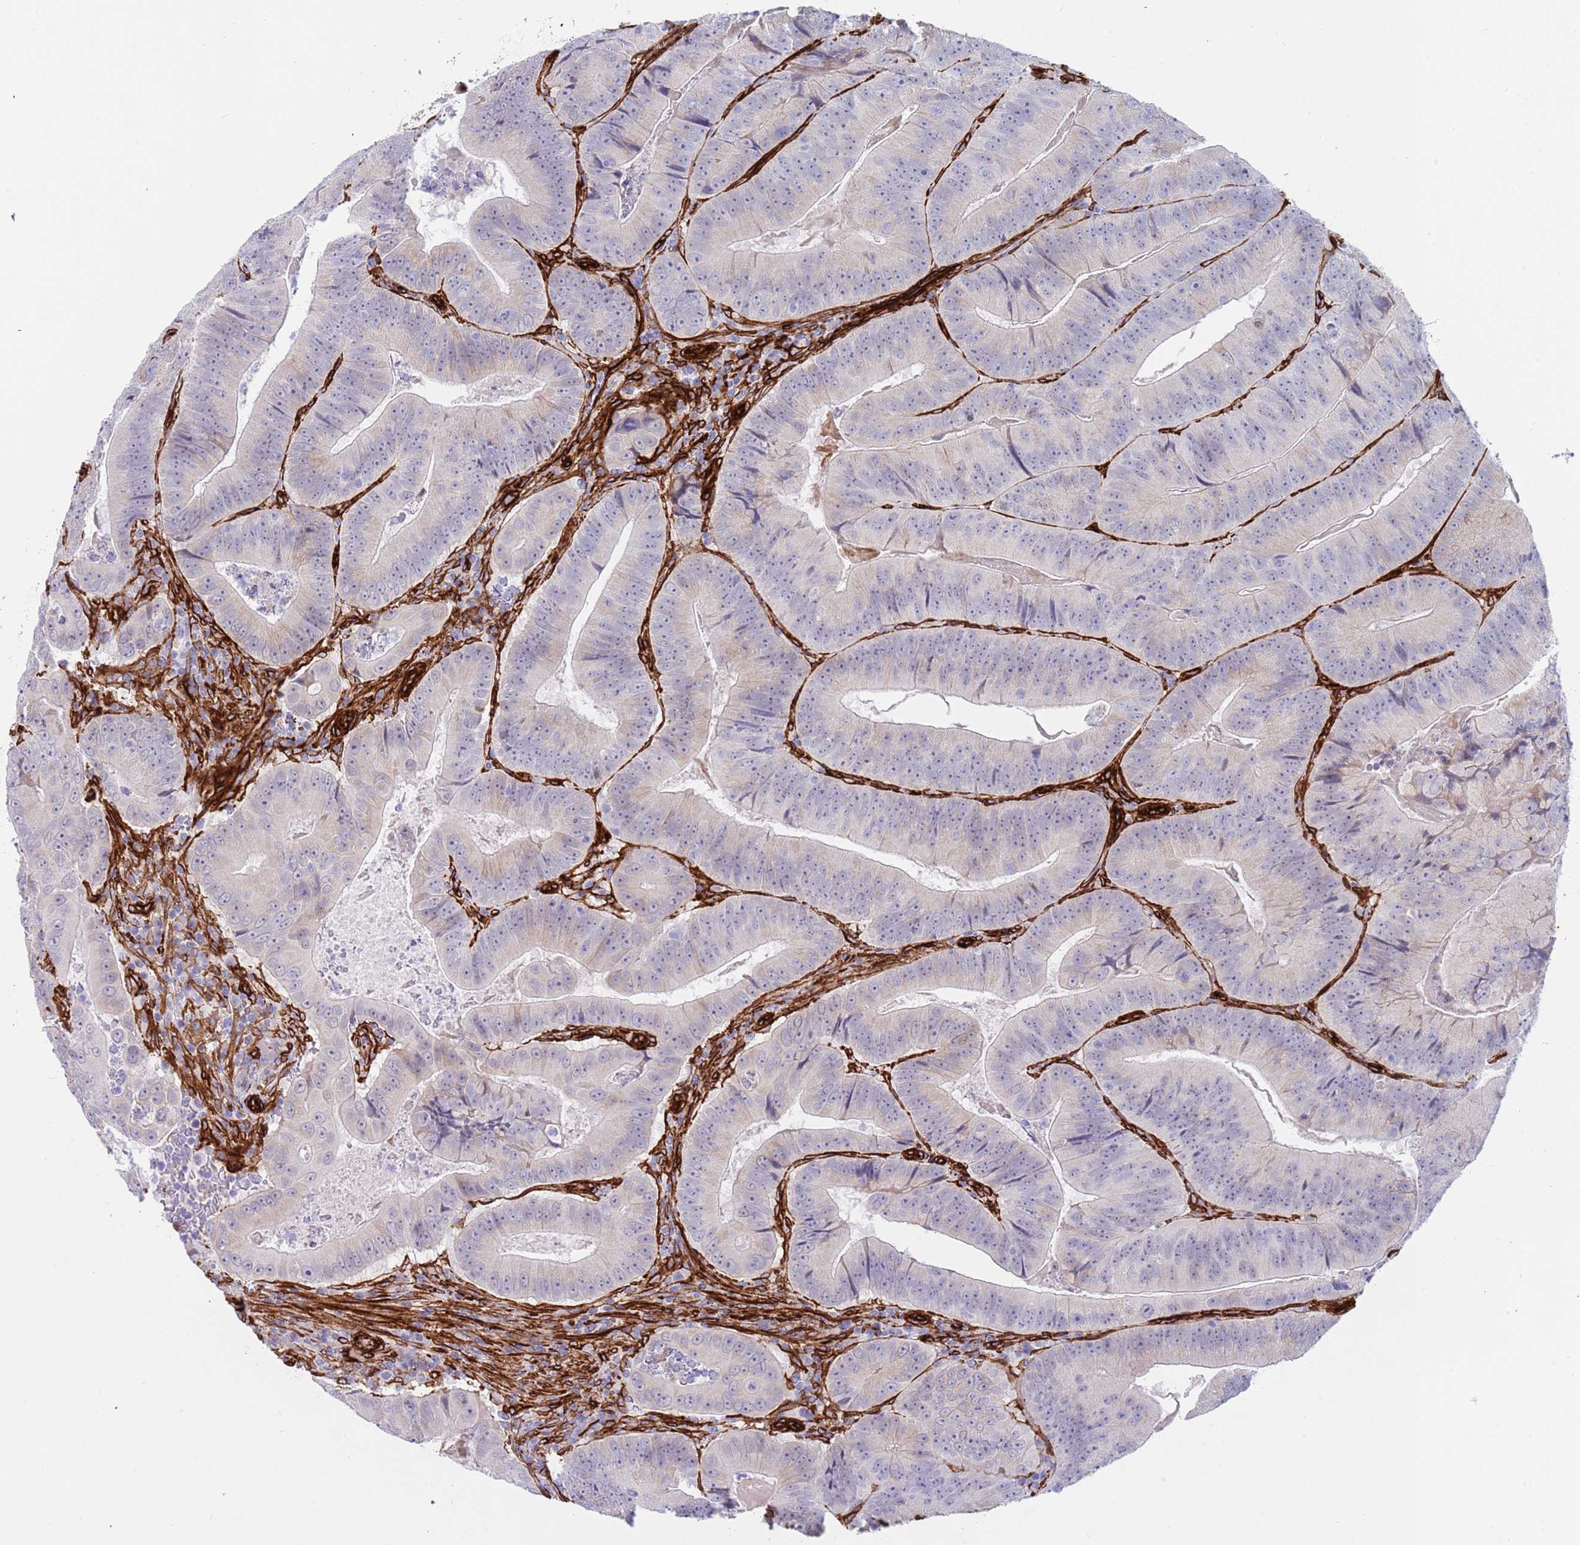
{"staining": {"intensity": "negative", "quantity": "none", "location": "none"}, "tissue": "colorectal cancer", "cell_type": "Tumor cells", "image_type": "cancer", "snomed": [{"axis": "morphology", "description": "Adenocarcinoma, NOS"}, {"axis": "topography", "description": "Colon"}], "caption": "IHC histopathology image of colorectal adenocarcinoma stained for a protein (brown), which shows no positivity in tumor cells.", "gene": "CAV2", "patient": {"sex": "female", "age": 86}}